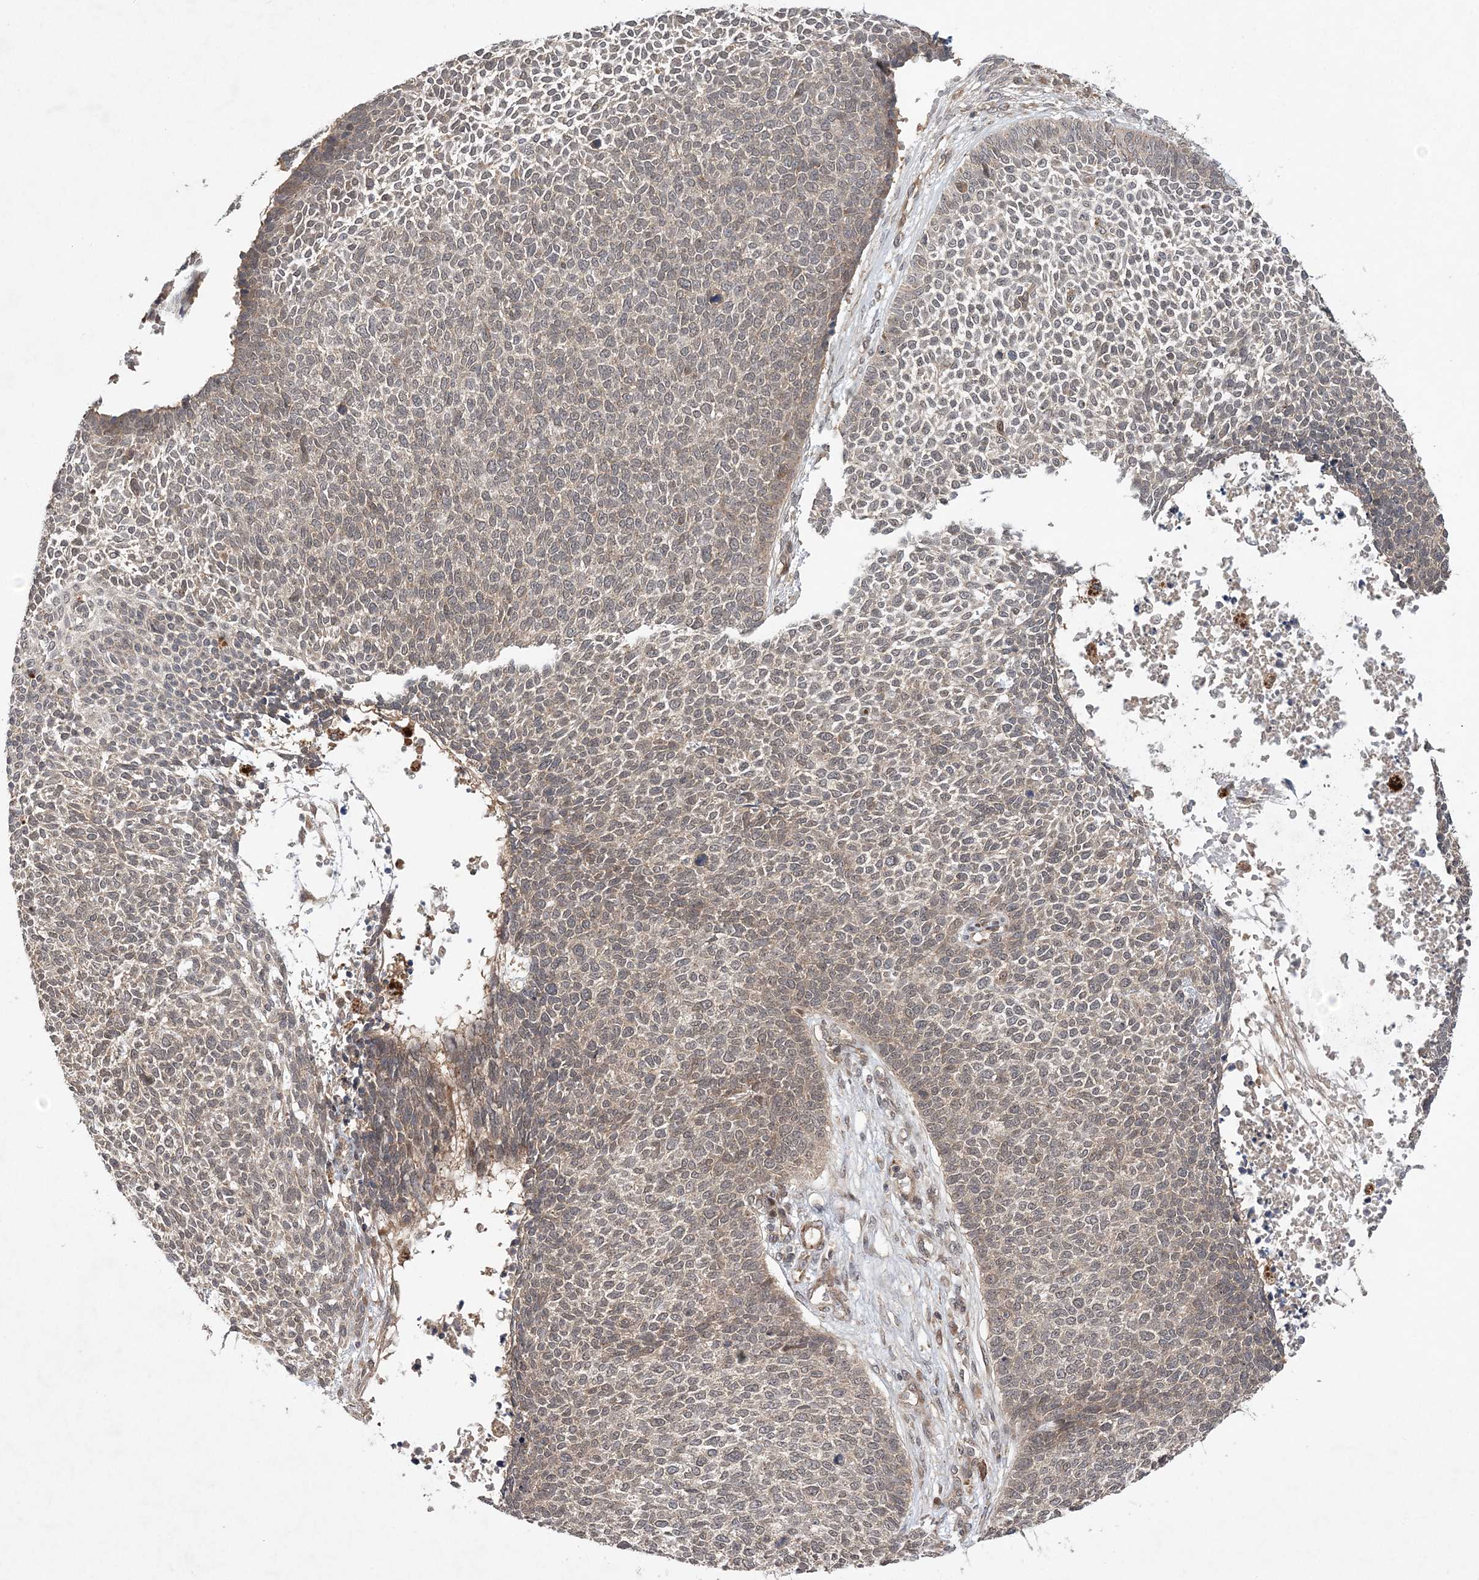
{"staining": {"intensity": "weak", "quantity": "<25%", "location": "cytoplasmic/membranous"}, "tissue": "skin cancer", "cell_type": "Tumor cells", "image_type": "cancer", "snomed": [{"axis": "morphology", "description": "Basal cell carcinoma"}, {"axis": "topography", "description": "Skin"}], "caption": "High magnification brightfield microscopy of skin cancer stained with DAB (3,3'-diaminobenzidine) (brown) and counterstained with hematoxylin (blue): tumor cells show no significant staining. The staining was performed using DAB (3,3'-diaminobenzidine) to visualize the protein expression in brown, while the nuclei were stained in blue with hematoxylin (Magnification: 20x).", "gene": "UBTD2", "patient": {"sex": "female", "age": 84}}